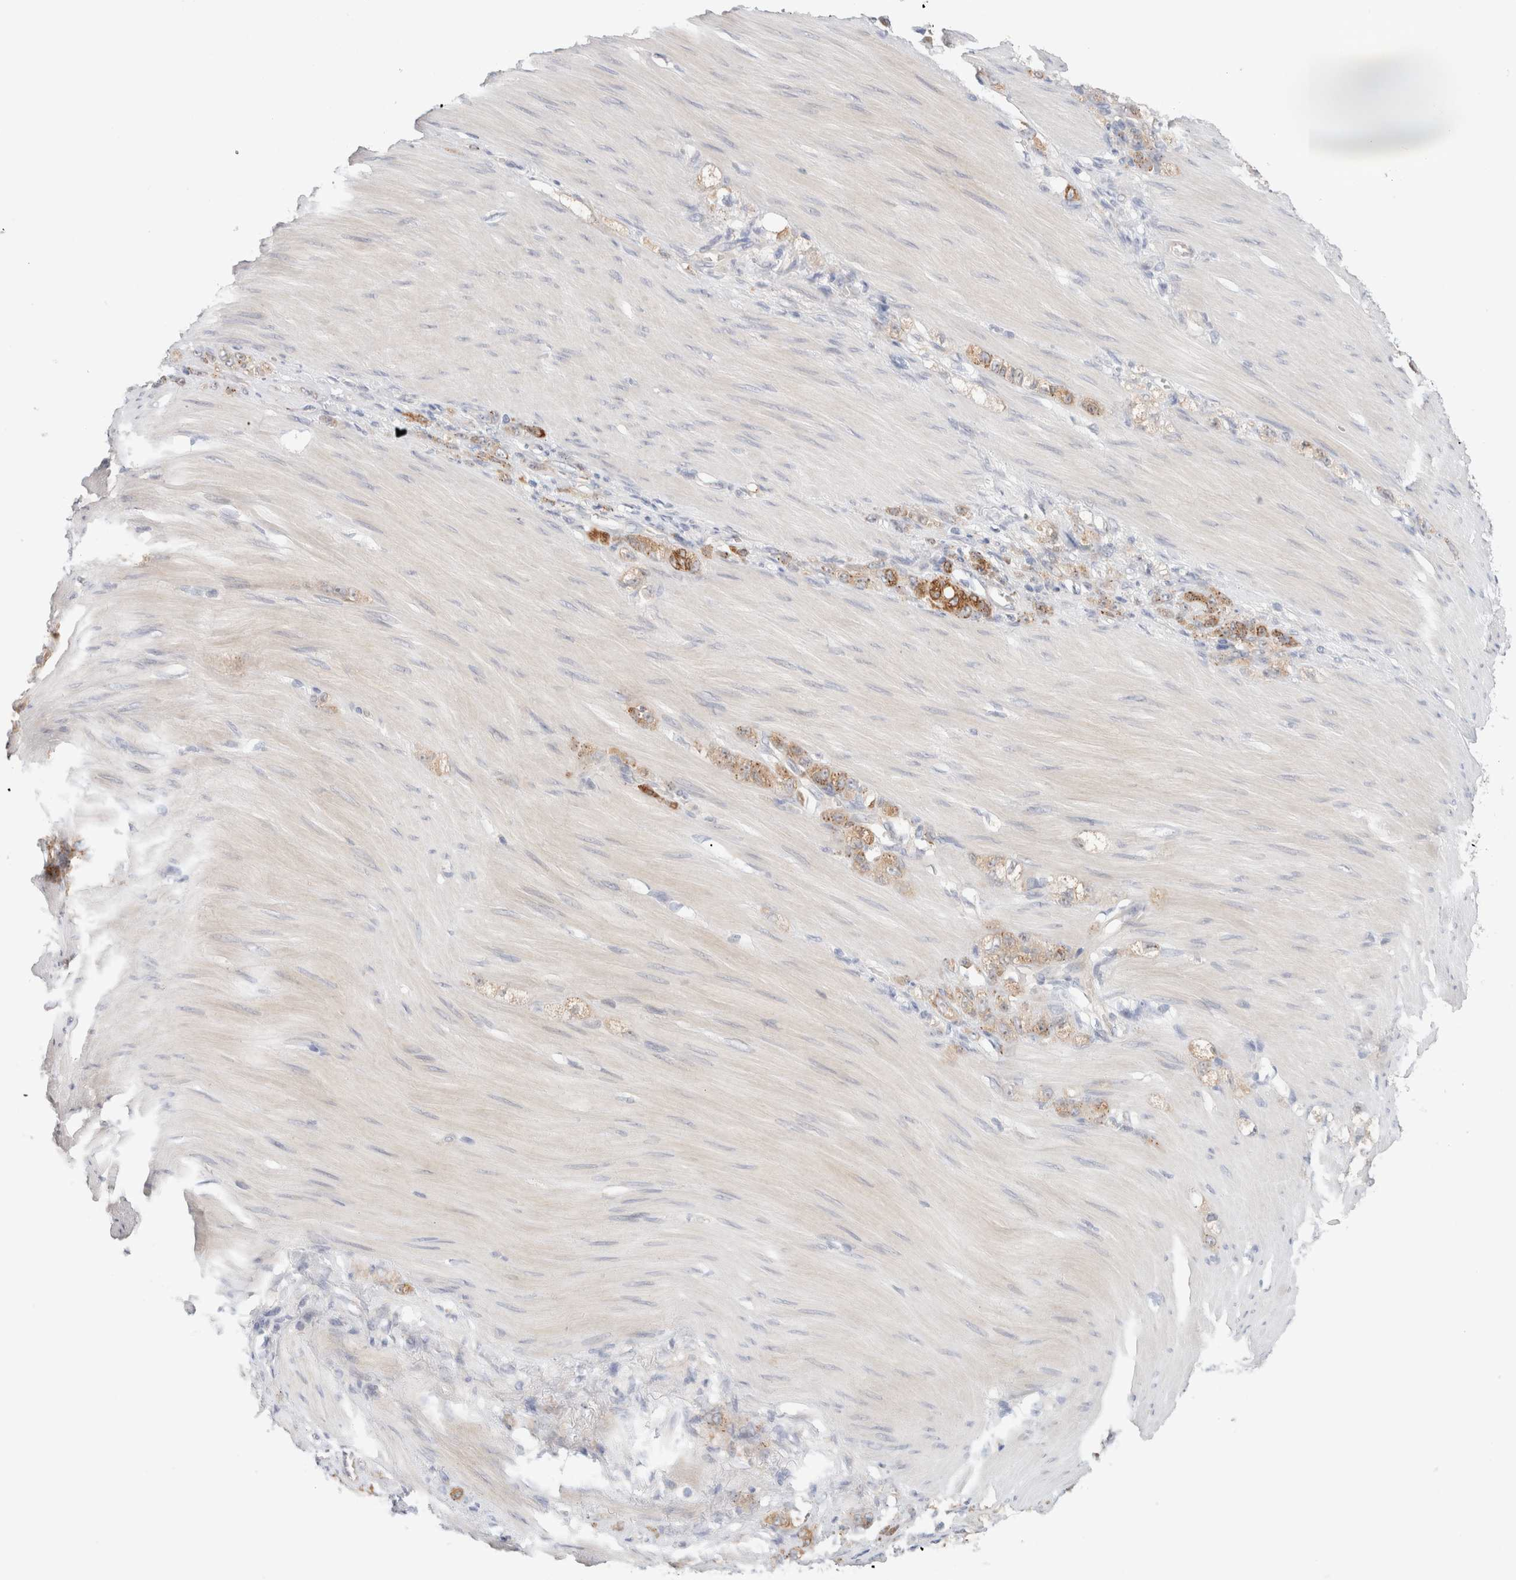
{"staining": {"intensity": "moderate", "quantity": ">75%", "location": "cytoplasmic/membranous"}, "tissue": "stomach cancer", "cell_type": "Tumor cells", "image_type": "cancer", "snomed": [{"axis": "morphology", "description": "Normal tissue, NOS"}, {"axis": "morphology", "description": "Adenocarcinoma, NOS"}, {"axis": "topography", "description": "Stomach"}], "caption": "Stomach cancer stained with DAB IHC displays medium levels of moderate cytoplasmic/membranous expression in about >75% of tumor cells. The protein is shown in brown color, while the nuclei are stained blue.", "gene": "SDR16C5", "patient": {"sex": "male", "age": 82}}